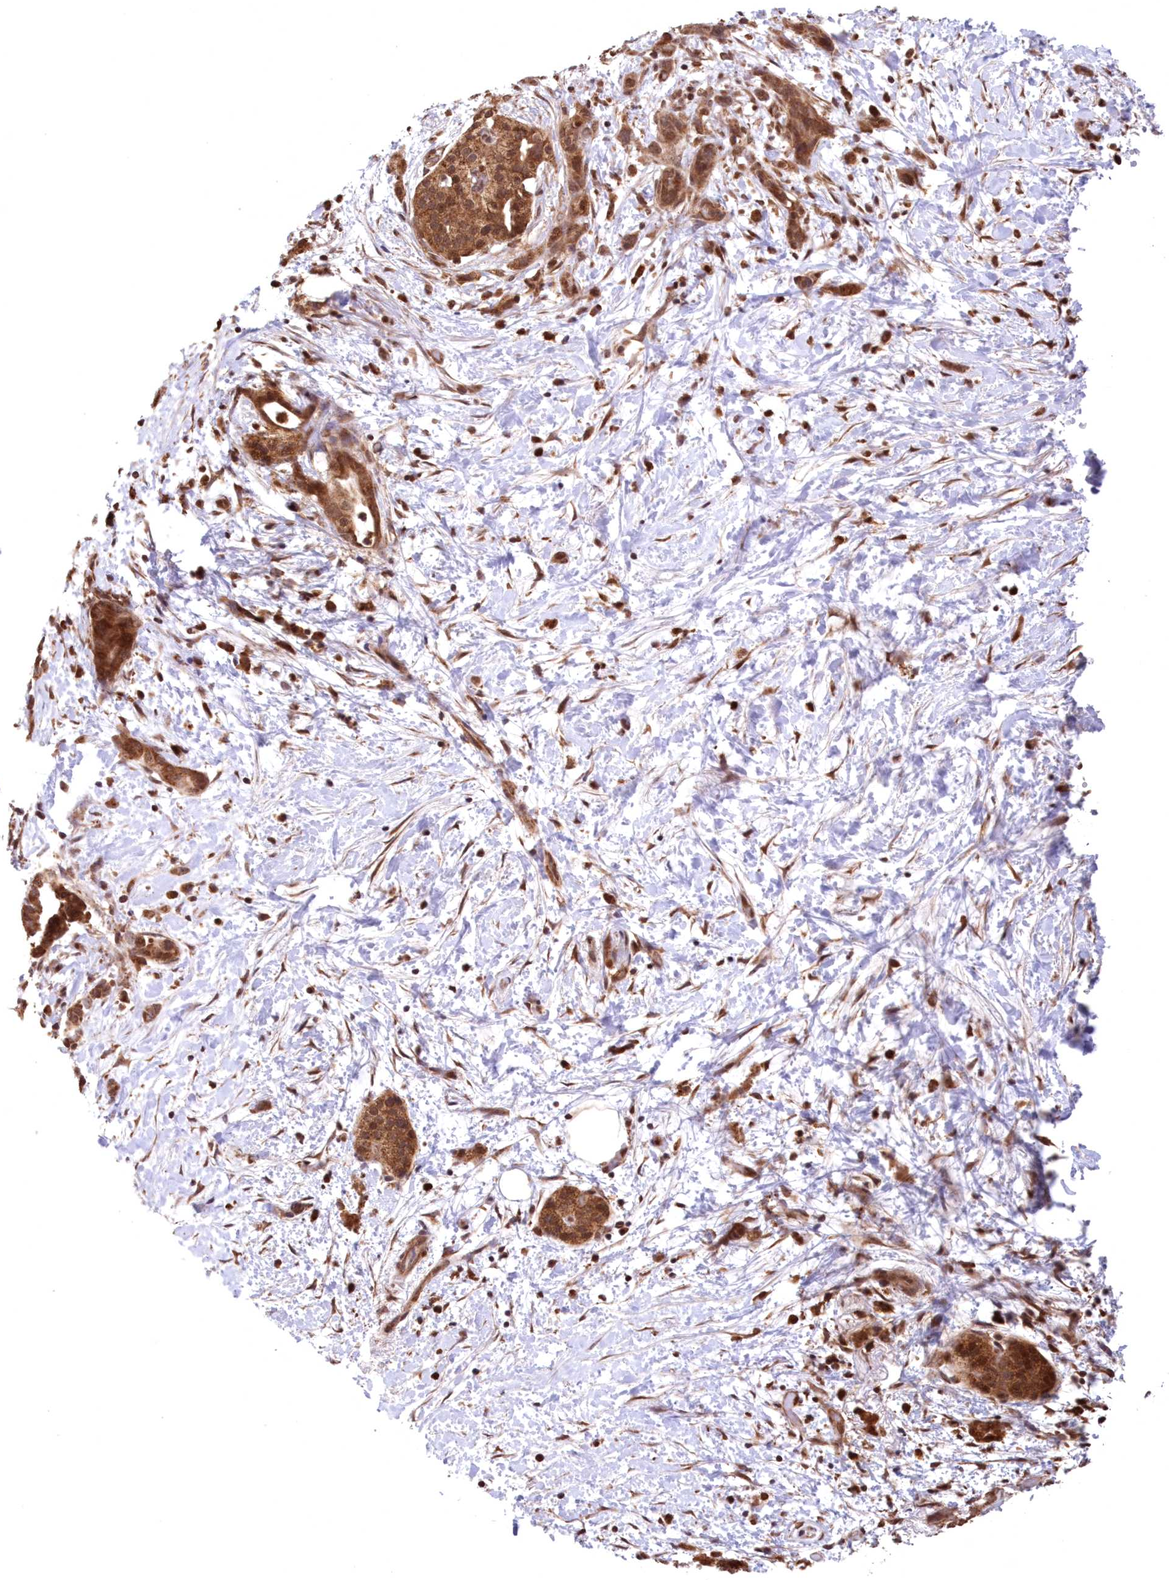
{"staining": {"intensity": "strong", "quantity": ">75%", "location": "cytoplasmic/membranous"}, "tissue": "pancreatic cancer", "cell_type": "Tumor cells", "image_type": "cancer", "snomed": [{"axis": "morphology", "description": "Normal tissue, NOS"}, {"axis": "morphology", "description": "Adenocarcinoma, NOS"}, {"axis": "topography", "description": "Pancreas"}, {"axis": "topography", "description": "Peripheral nerve tissue"}], "caption": "Immunohistochemical staining of human pancreatic adenocarcinoma exhibits strong cytoplasmic/membranous protein positivity in approximately >75% of tumor cells. The protein is shown in brown color, while the nuclei are stained blue.", "gene": "PCBP1", "patient": {"sex": "female", "age": 63}}